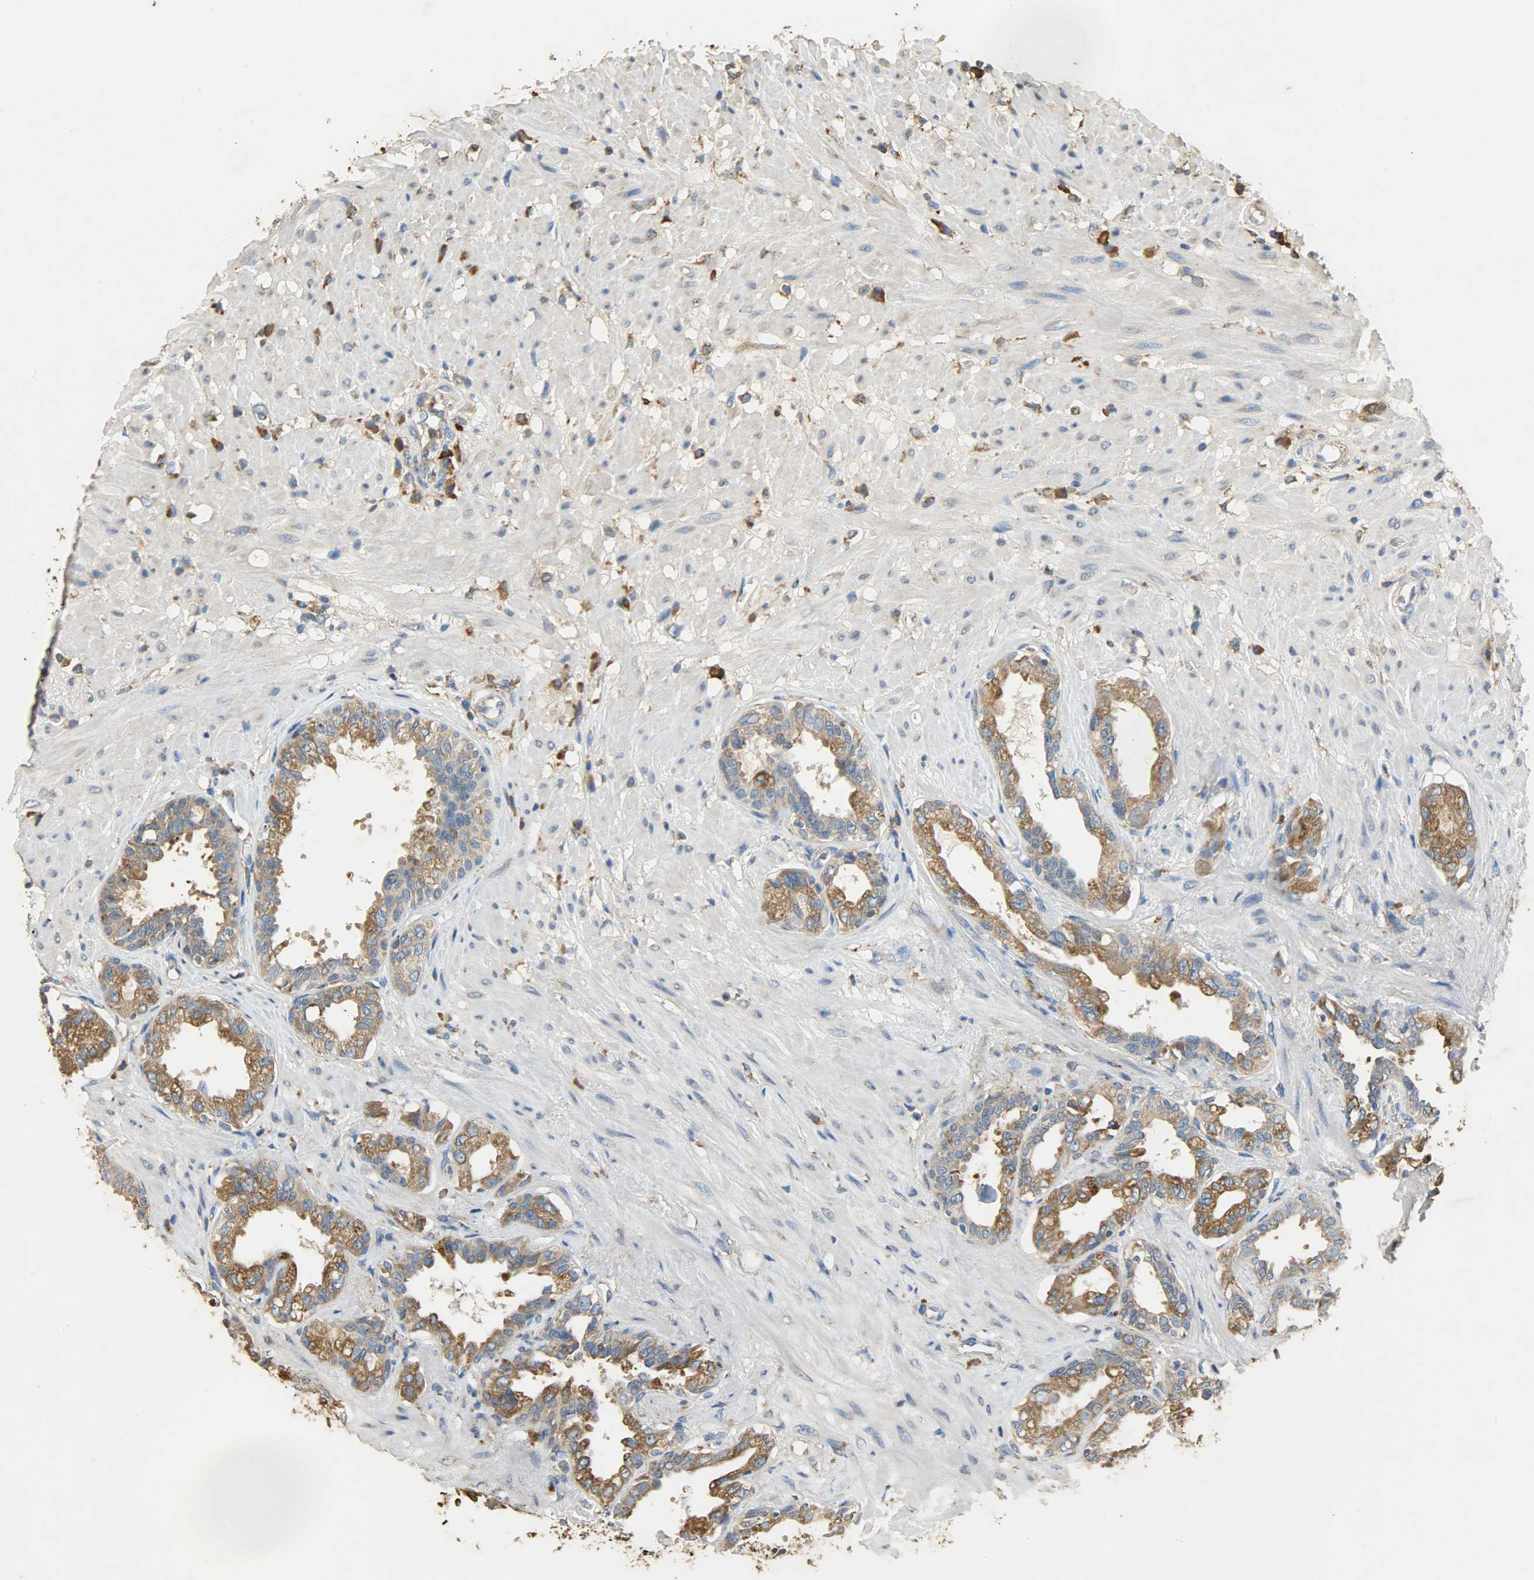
{"staining": {"intensity": "moderate", "quantity": ">75%", "location": "cytoplasmic/membranous"}, "tissue": "seminal vesicle", "cell_type": "Glandular cells", "image_type": "normal", "snomed": [{"axis": "morphology", "description": "Normal tissue, NOS"}, {"axis": "topography", "description": "Seminal veicle"}], "caption": "Immunohistochemical staining of normal seminal vesicle reveals >75% levels of moderate cytoplasmic/membranous protein expression in about >75% of glandular cells.", "gene": "HSPA5", "patient": {"sex": "male", "age": 61}}